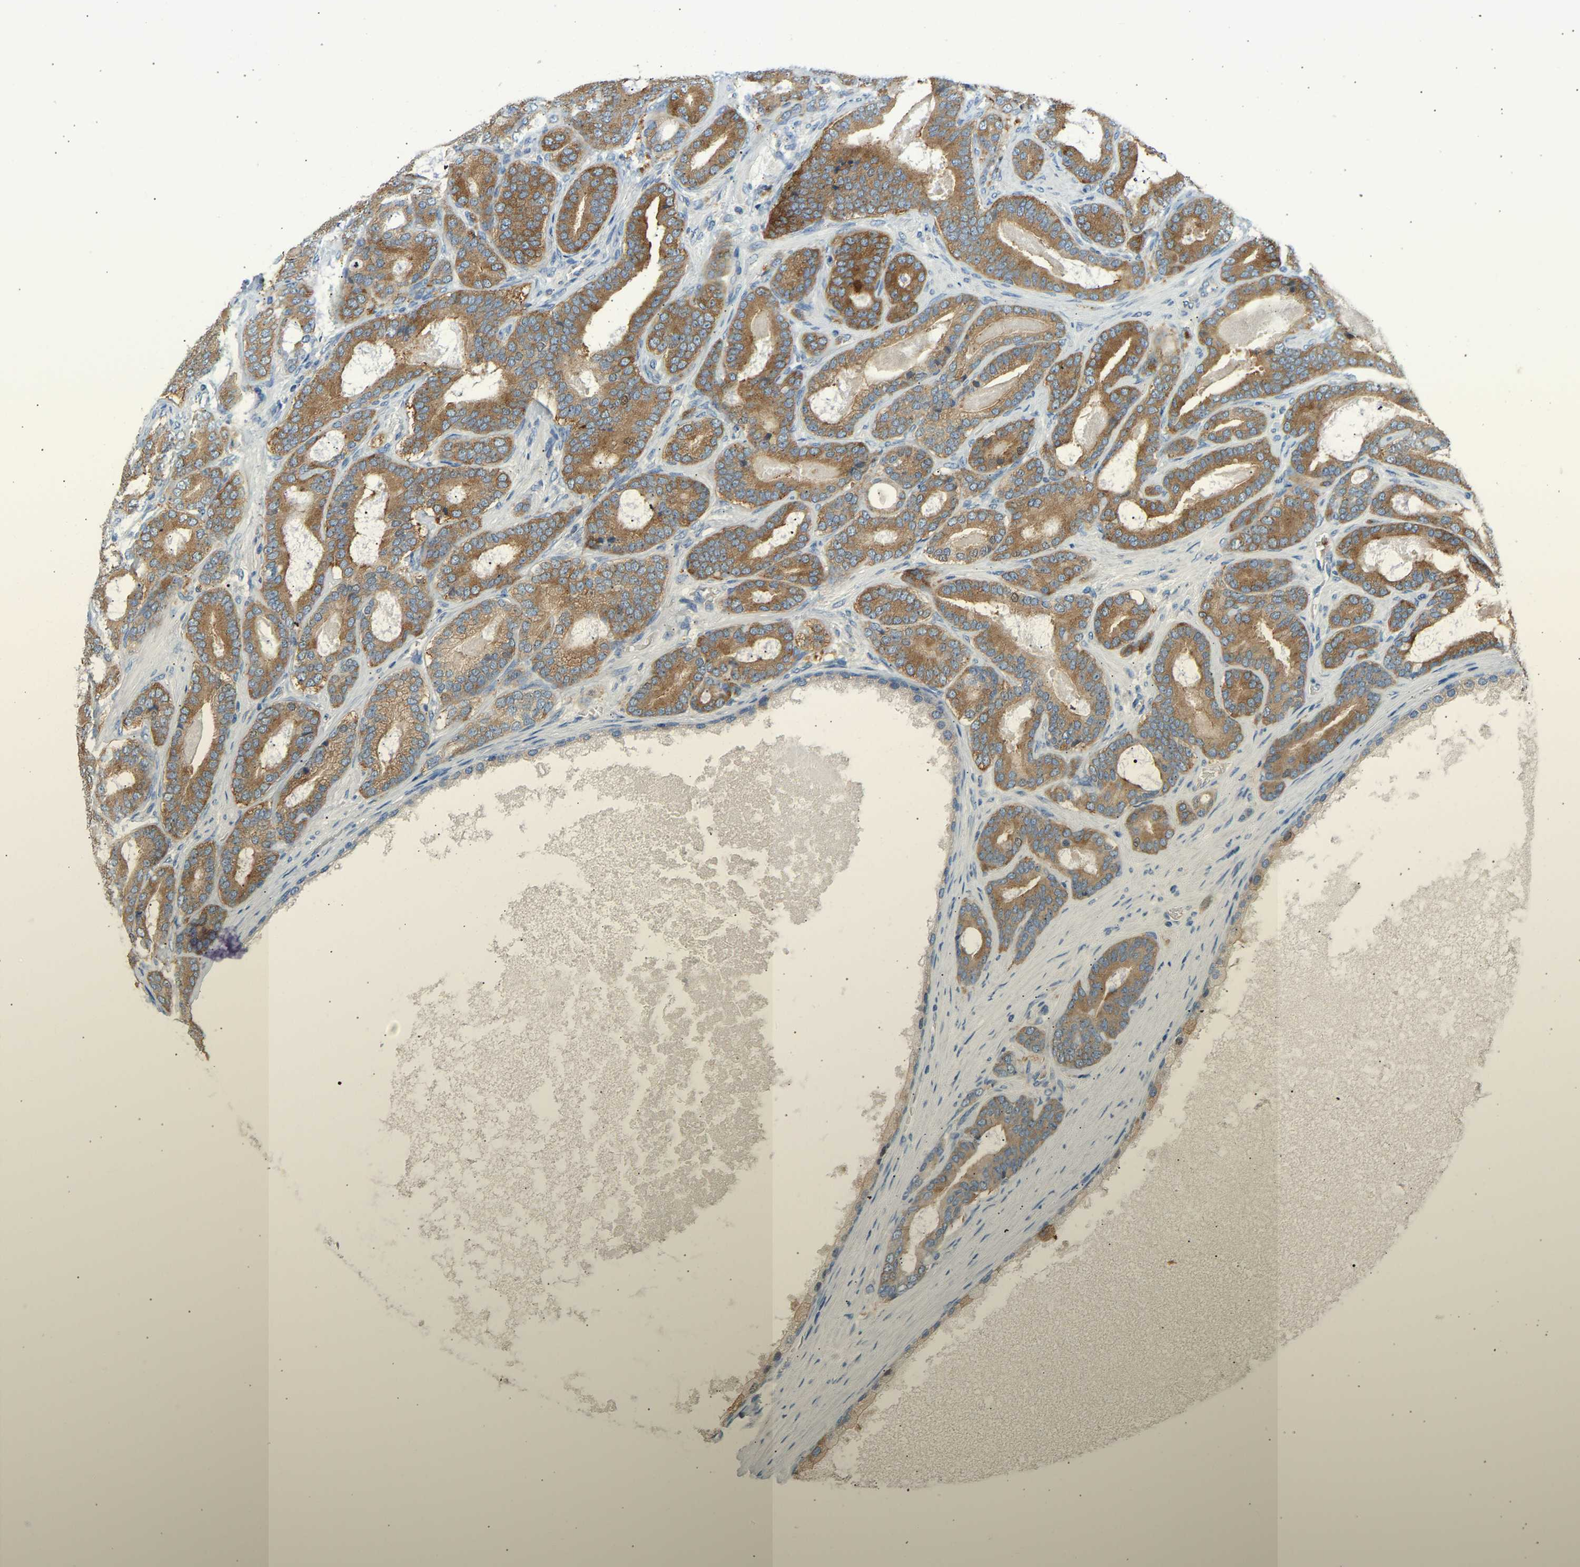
{"staining": {"intensity": "strong", "quantity": ">75%", "location": "cytoplasmic/membranous"}, "tissue": "prostate cancer", "cell_type": "Tumor cells", "image_type": "cancer", "snomed": [{"axis": "morphology", "description": "Adenocarcinoma, High grade"}, {"axis": "topography", "description": "Prostate"}], "caption": "Immunohistochemical staining of prostate high-grade adenocarcinoma exhibits high levels of strong cytoplasmic/membranous staining in approximately >75% of tumor cells. (DAB (3,3'-diaminobenzidine) = brown stain, brightfield microscopy at high magnification).", "gene": "TRIM50", "patient": {"sex": "male", "age": 60}}